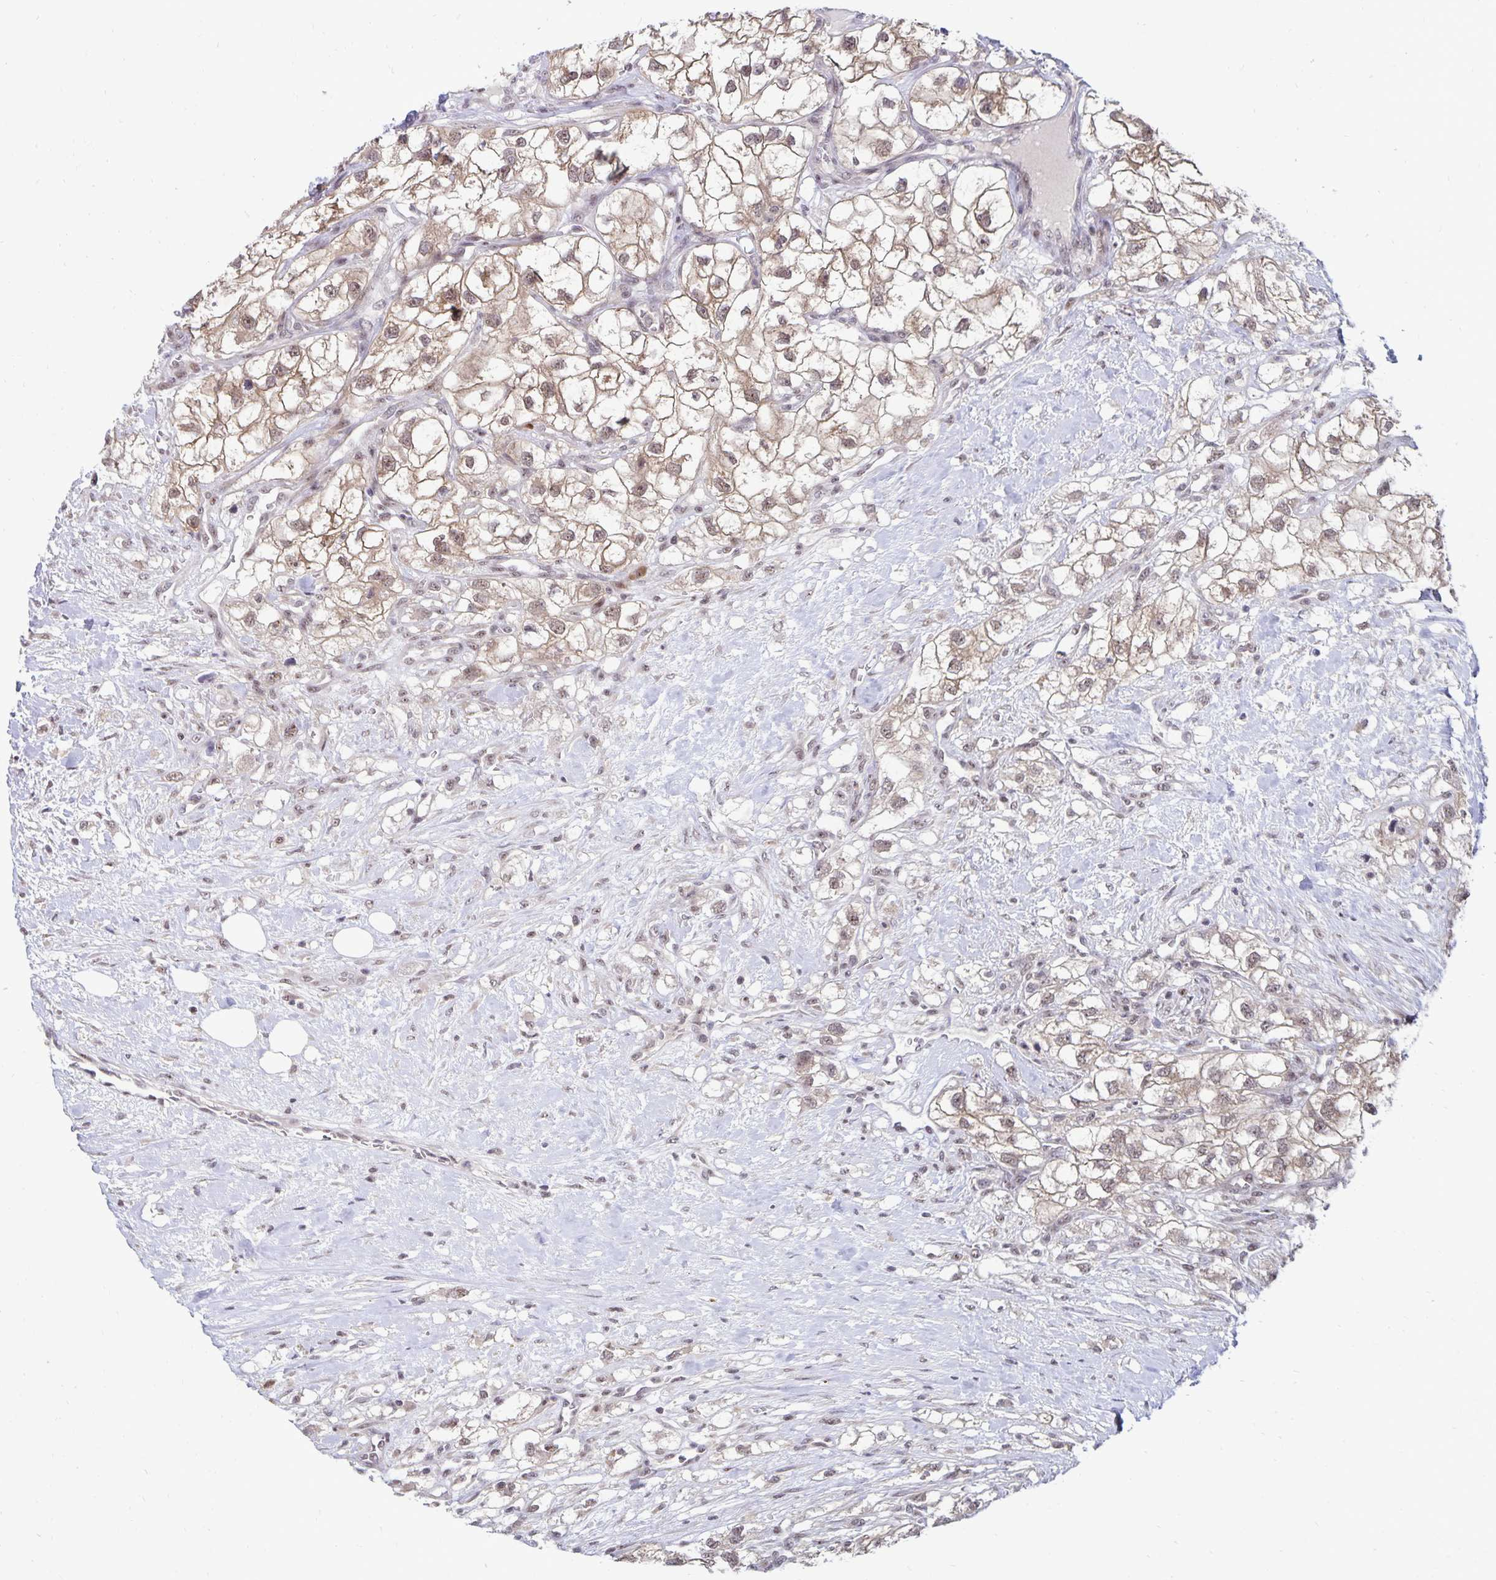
{"staining": {"intensity": "weak", "quantity": ">75%", "location": "cytoplasmic/membranous,nuclear"}, "tissue": "renal cancer", "cell_type": "Tumor cells", "image_type": "cancer", "snomed": [{"axis": "morphology", "description": "Adenocarcinoma, NOS"}, {"axis": "topography", "description": "Kidney"}], "caption": "About >75% of tumor cells in human renal adenocarcinoma demonstrate weak cytoplasmic/membranous and nuclear protein expression as visualized by brown immunohistochemical staining.", "gene": "EXOC6B", "patient": {"sex": "male", "age": 59}}